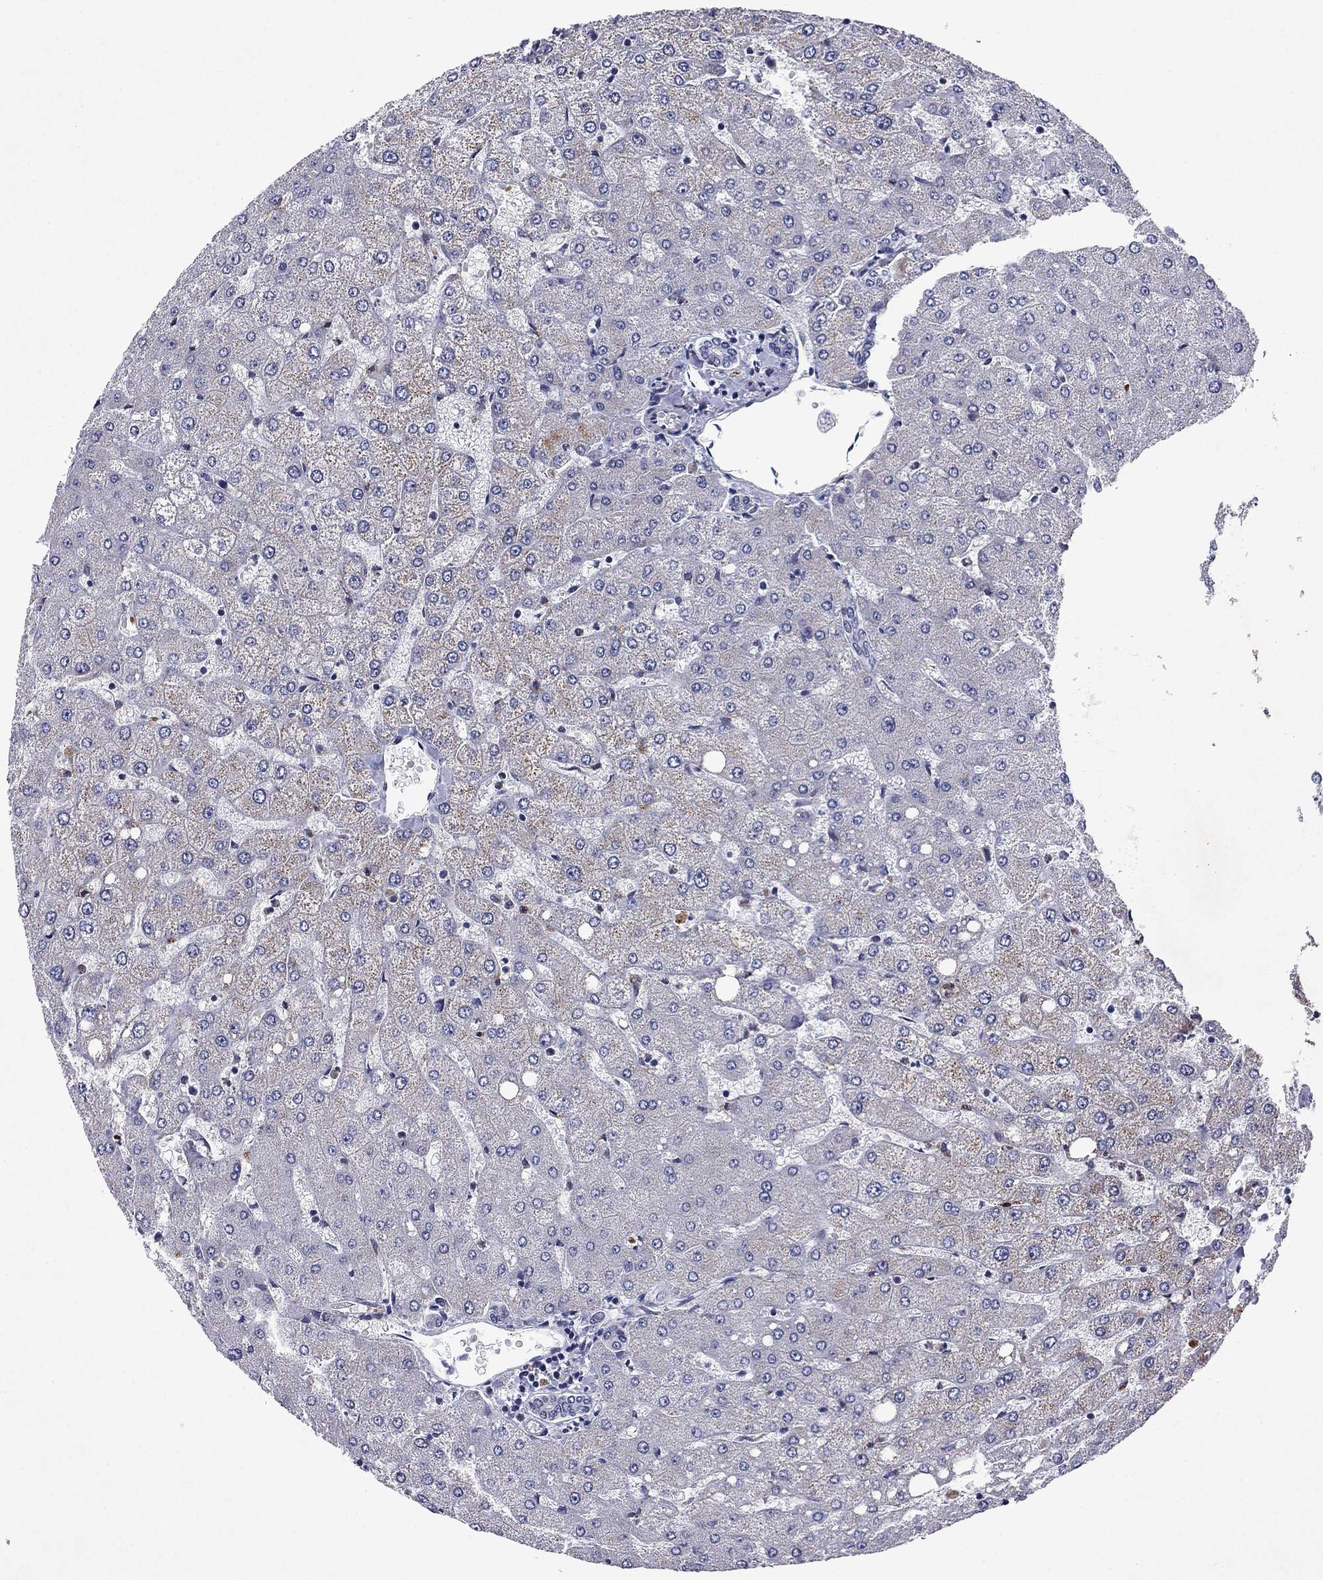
{"staining": {"intensity": "negative", "quantity": "none", "location": "none"}, "tissue": "liver", "cell_type": "Cholangiocytes", "image_type": "normal", "snomed": [{"axis": "morphology", "description": "Normal tissue, NOS"}, {"axis": "topography", "description": "Liver"}], "caption": "The histopathology image shows no staining of cholangiocytes in unremarkable liver.", "gene": "ECM1", "patient": {"sex": "female", "age": 54}}